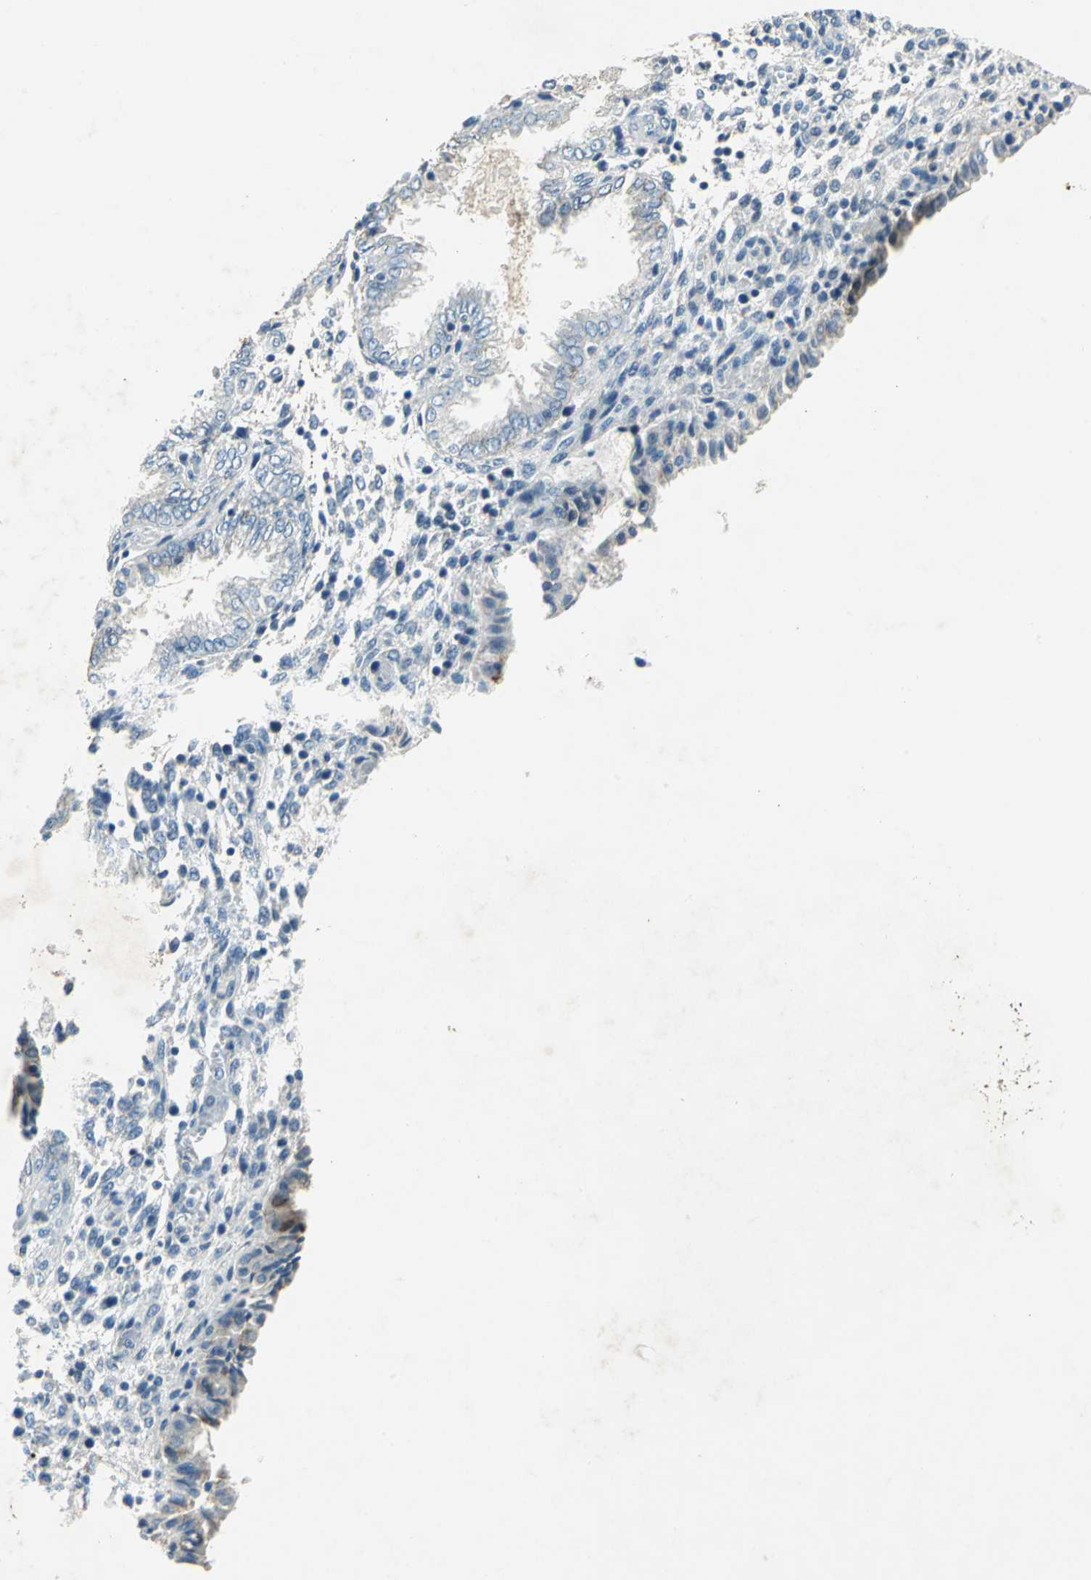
{"staining": {"intensity": "negative", "quantity": "none", "location": "none"}, "tissue": "endometrium", "cell_type": "Cells in endometrial stroma", "image_type": "normal", "snomed": [{"axis": "morphology", "description": "Normal tissue, NOS"}, {"axis": "topography", "description": "Endometrium"}], "caption": "High power microscopy image of an IHC image of unremarkable endometrium, revealing no significant staining in cells in endometrial stroma.", "gene": "CAMK2B", "patient": {"sex": "female", "age": 33}}